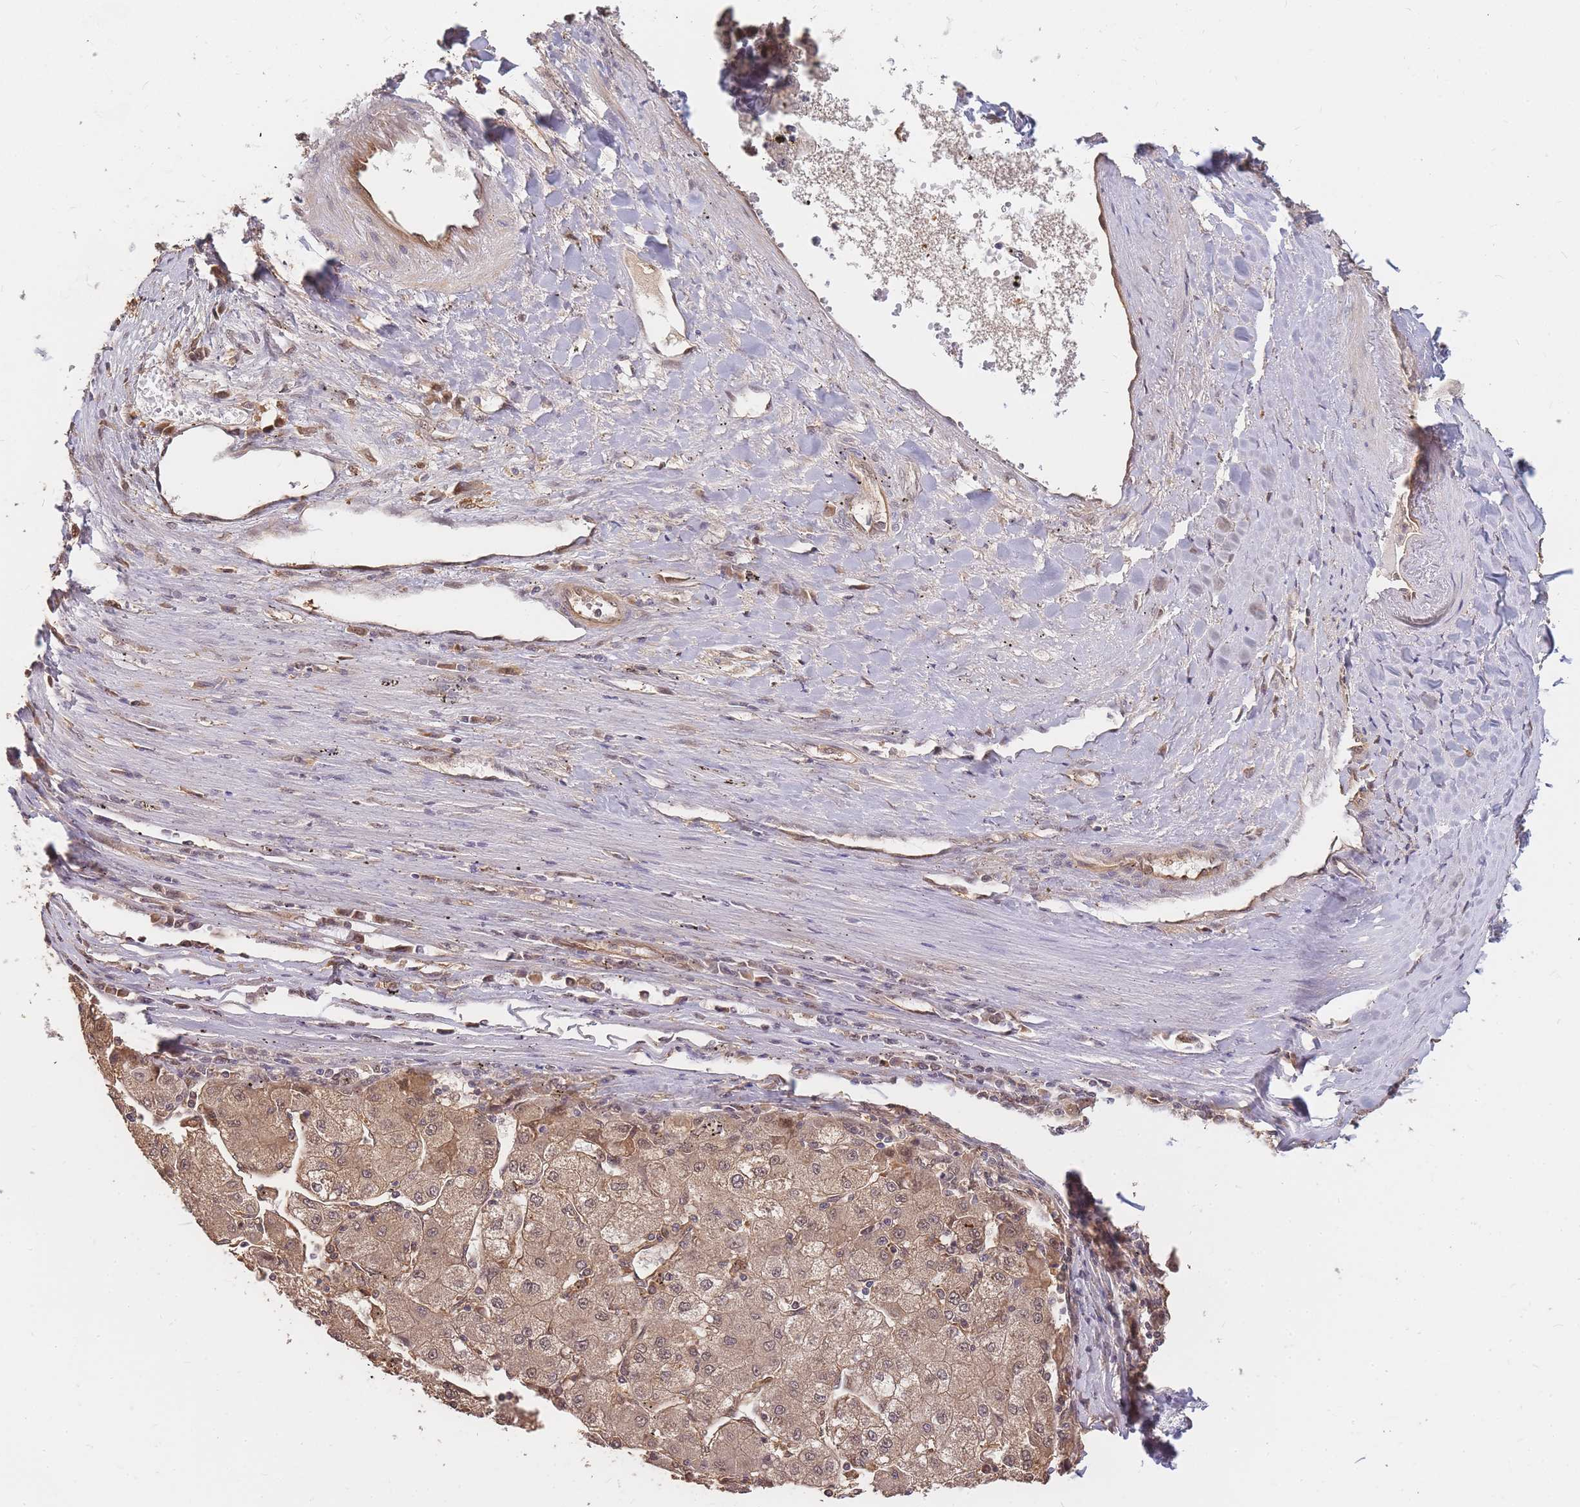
{"staining": {"intensity": "moderate", "quantity": ">75%", "location": "cytoplasmic/membranous,nuclear"}, "tissue": "liver cancer", "cell_type": "Tumor cells", "image_type": "cancer", "snomed": [{"axis": "morphology", "description": "Carcinoma, Hepatocellular, NOS"}, {"axis": "topography", "description": "Liver"}], "caption": "This image demonstrates liver cancer (hepatocellular carcinoma) stained with immunohistochemistry (IHC) to label a protein in brown. The cytoplasmic/membranous and nuclear of tumor cells show moderate positivity for the protein. Nuclei are counter-stained blue.", "gene": "CDKN2AIPNL", "patient": {"sex": "male", "age": 72}}